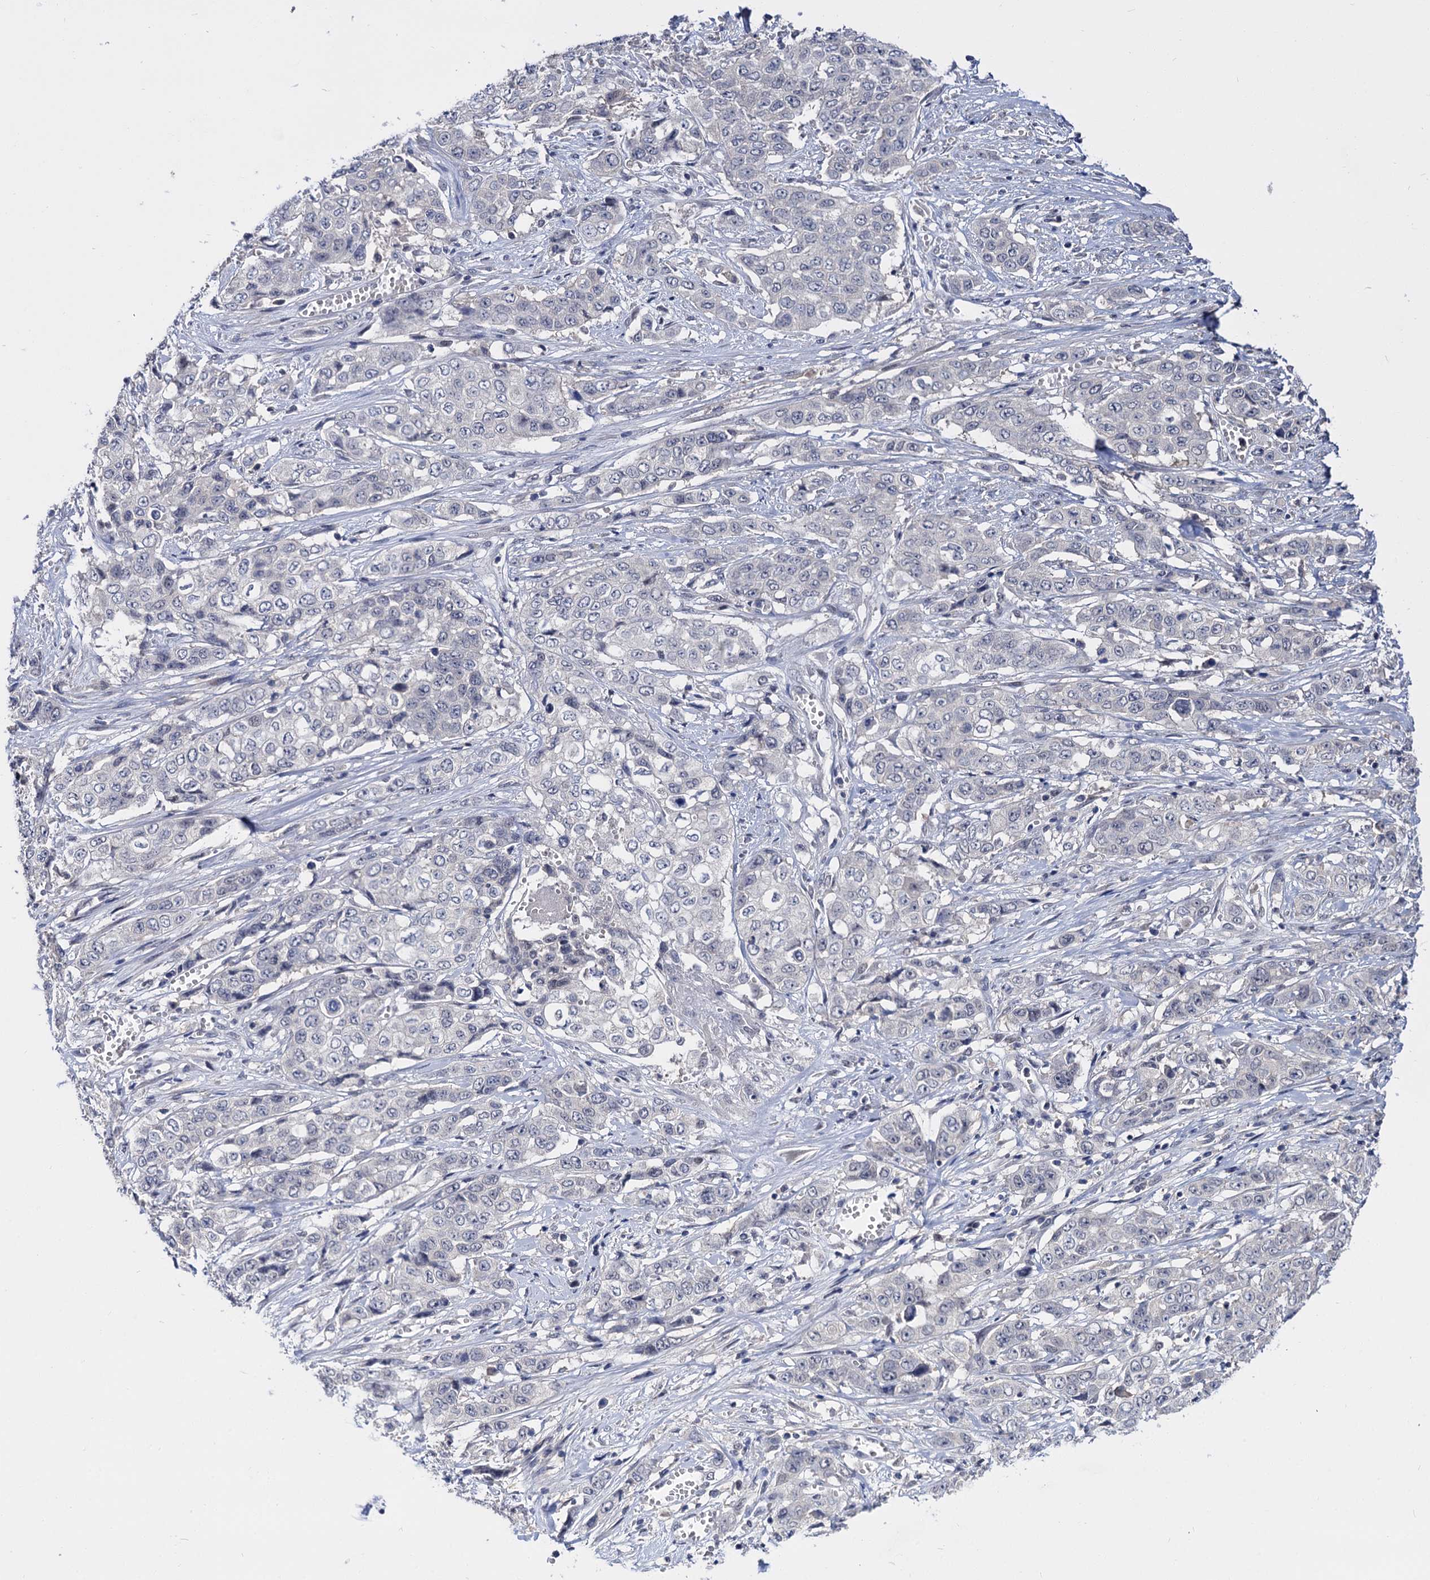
{"staining": {"intensity": "negative", "quantity": "none", "location": "none"}, "tissue": "stomach cancer", "cell_type": "Tumor cells", "image_type": "cancer", "snomed": [{"axis": "morphology", "description": "Adenocarcinoma, NOS"}, {"axis": "topography", "description": "Stomach, upper"}], "caption": "An immunohistochemistry (IHC) image of stomach adenocarcinoma is shown. There is no staining in tumor cells of stomach adenocarcinoma. (Stains: DAB immunohistochemistry (IHC) with hematoxylin counter stain, Microscopy: brightfield microscopy at high magnification).", "gene": "NEK10", "patient": {"sex": "male", "age": 62}}